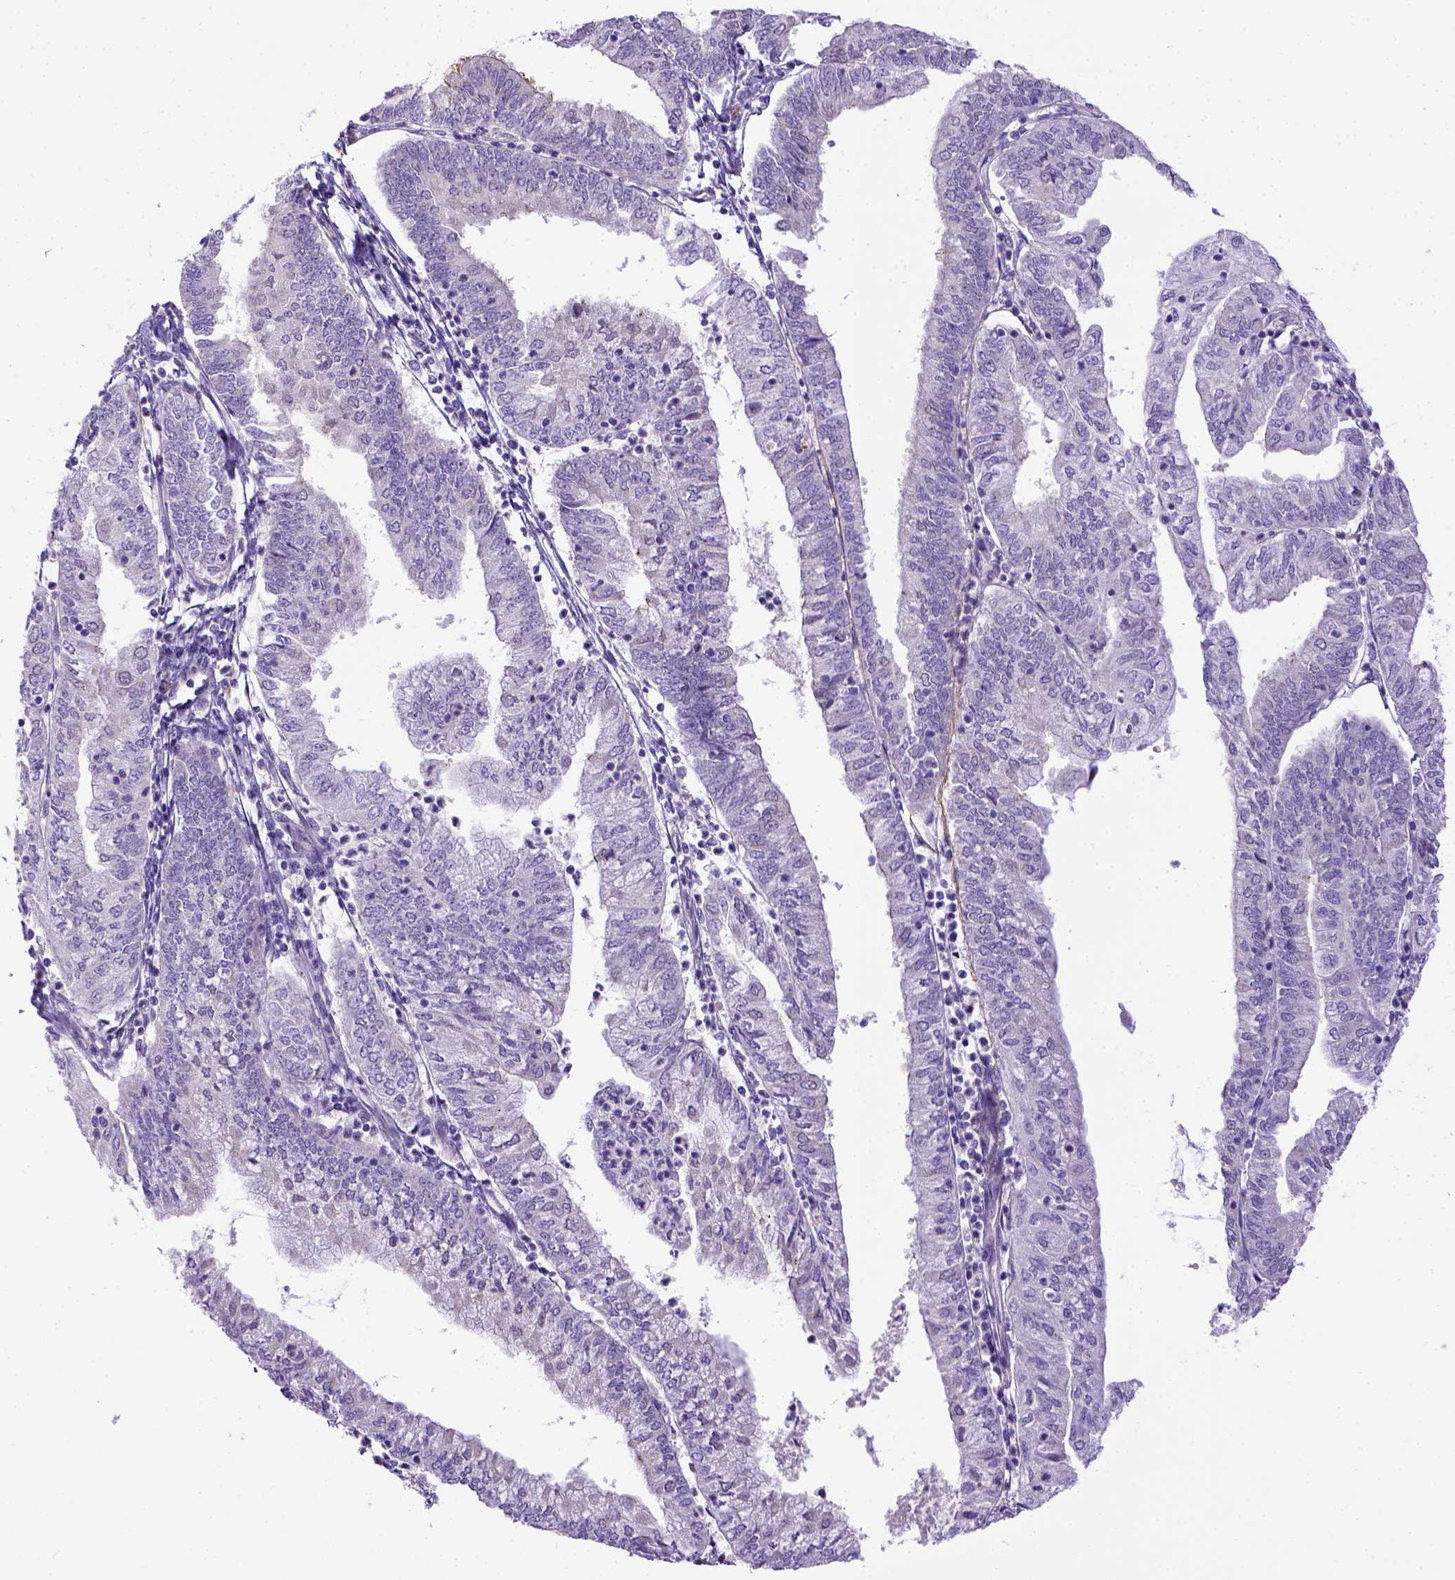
{"staining": {"intensity": "negative", "quantity": "none", "location": "none"}, "tissue": "endometrial cancer", "cell_type": "Tumor cells", "image_type": "cancer", "snomed": [{"axis": "morphology", "description": "Adenocarcinoma, NOS"}, {"axis": "topography", "description": "Endometrium"}], "caption": "This is an IHC image of human endometrial cancer (adenocarcinoma). There is no expression in tumor cells.", "gene": "CFAP300", "patient": {"sex": "female", "age": 55}}